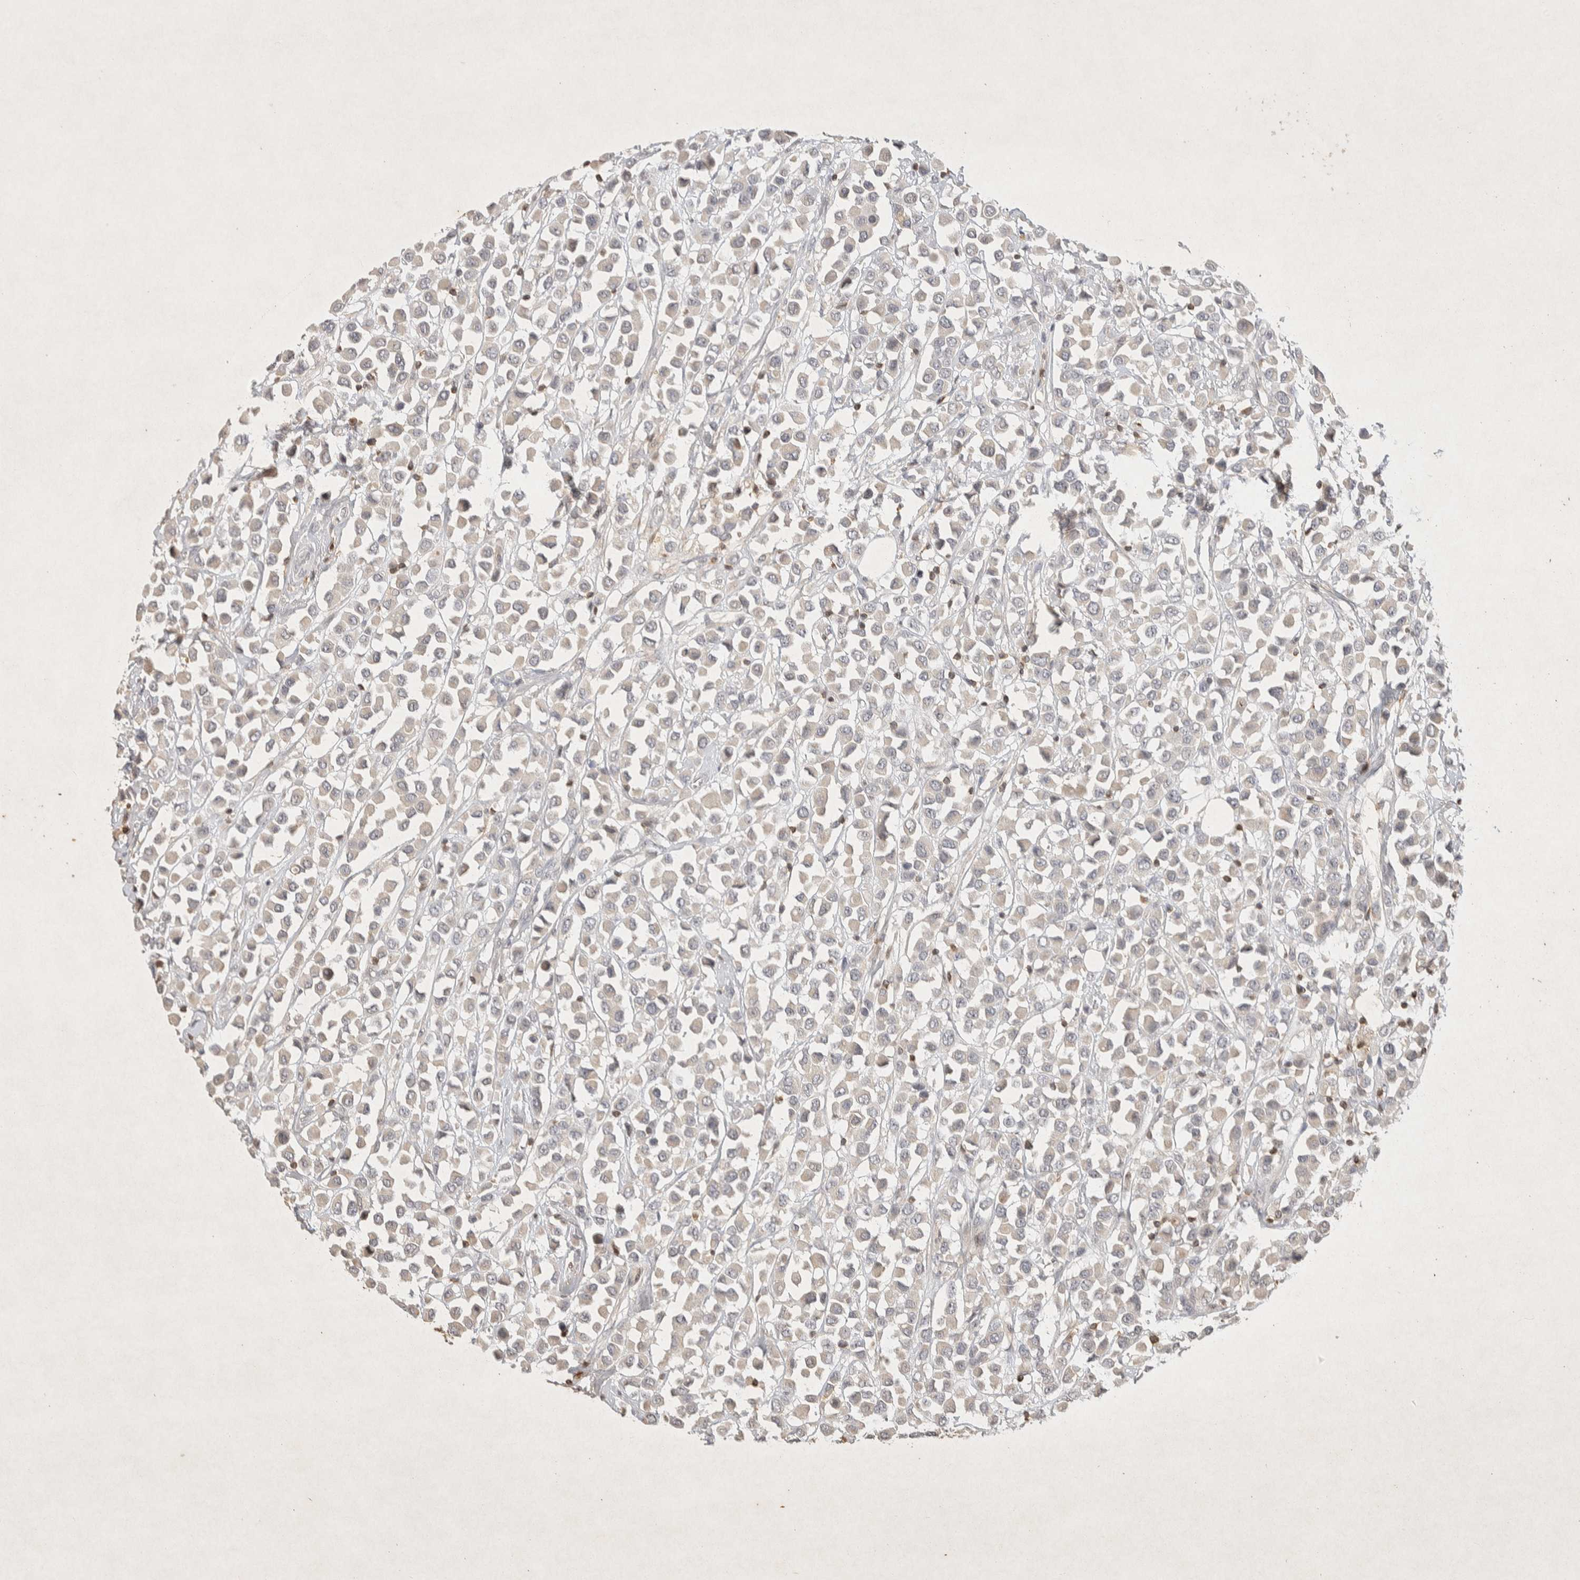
{"staining": {"intensity": "negative", "quantity": "none", "location": "none"}, "tissue": "breast cancer", "cell_type": "Tumor cells", "image_type": "cancer", "snomed": [{"axis": "morphology", "description": "Duct carcinoma"}, {"axis": "topography", "description": "Breast"}], "caption": "DAB (3,3'-diaminobenzidine) immunohistochemical staining of human breast infiltrating ductal carcinoma demonstrates no significant positivity in tumor cells.", "gene": "RAC2", "patient": {"sex": "female", "age": 61}}